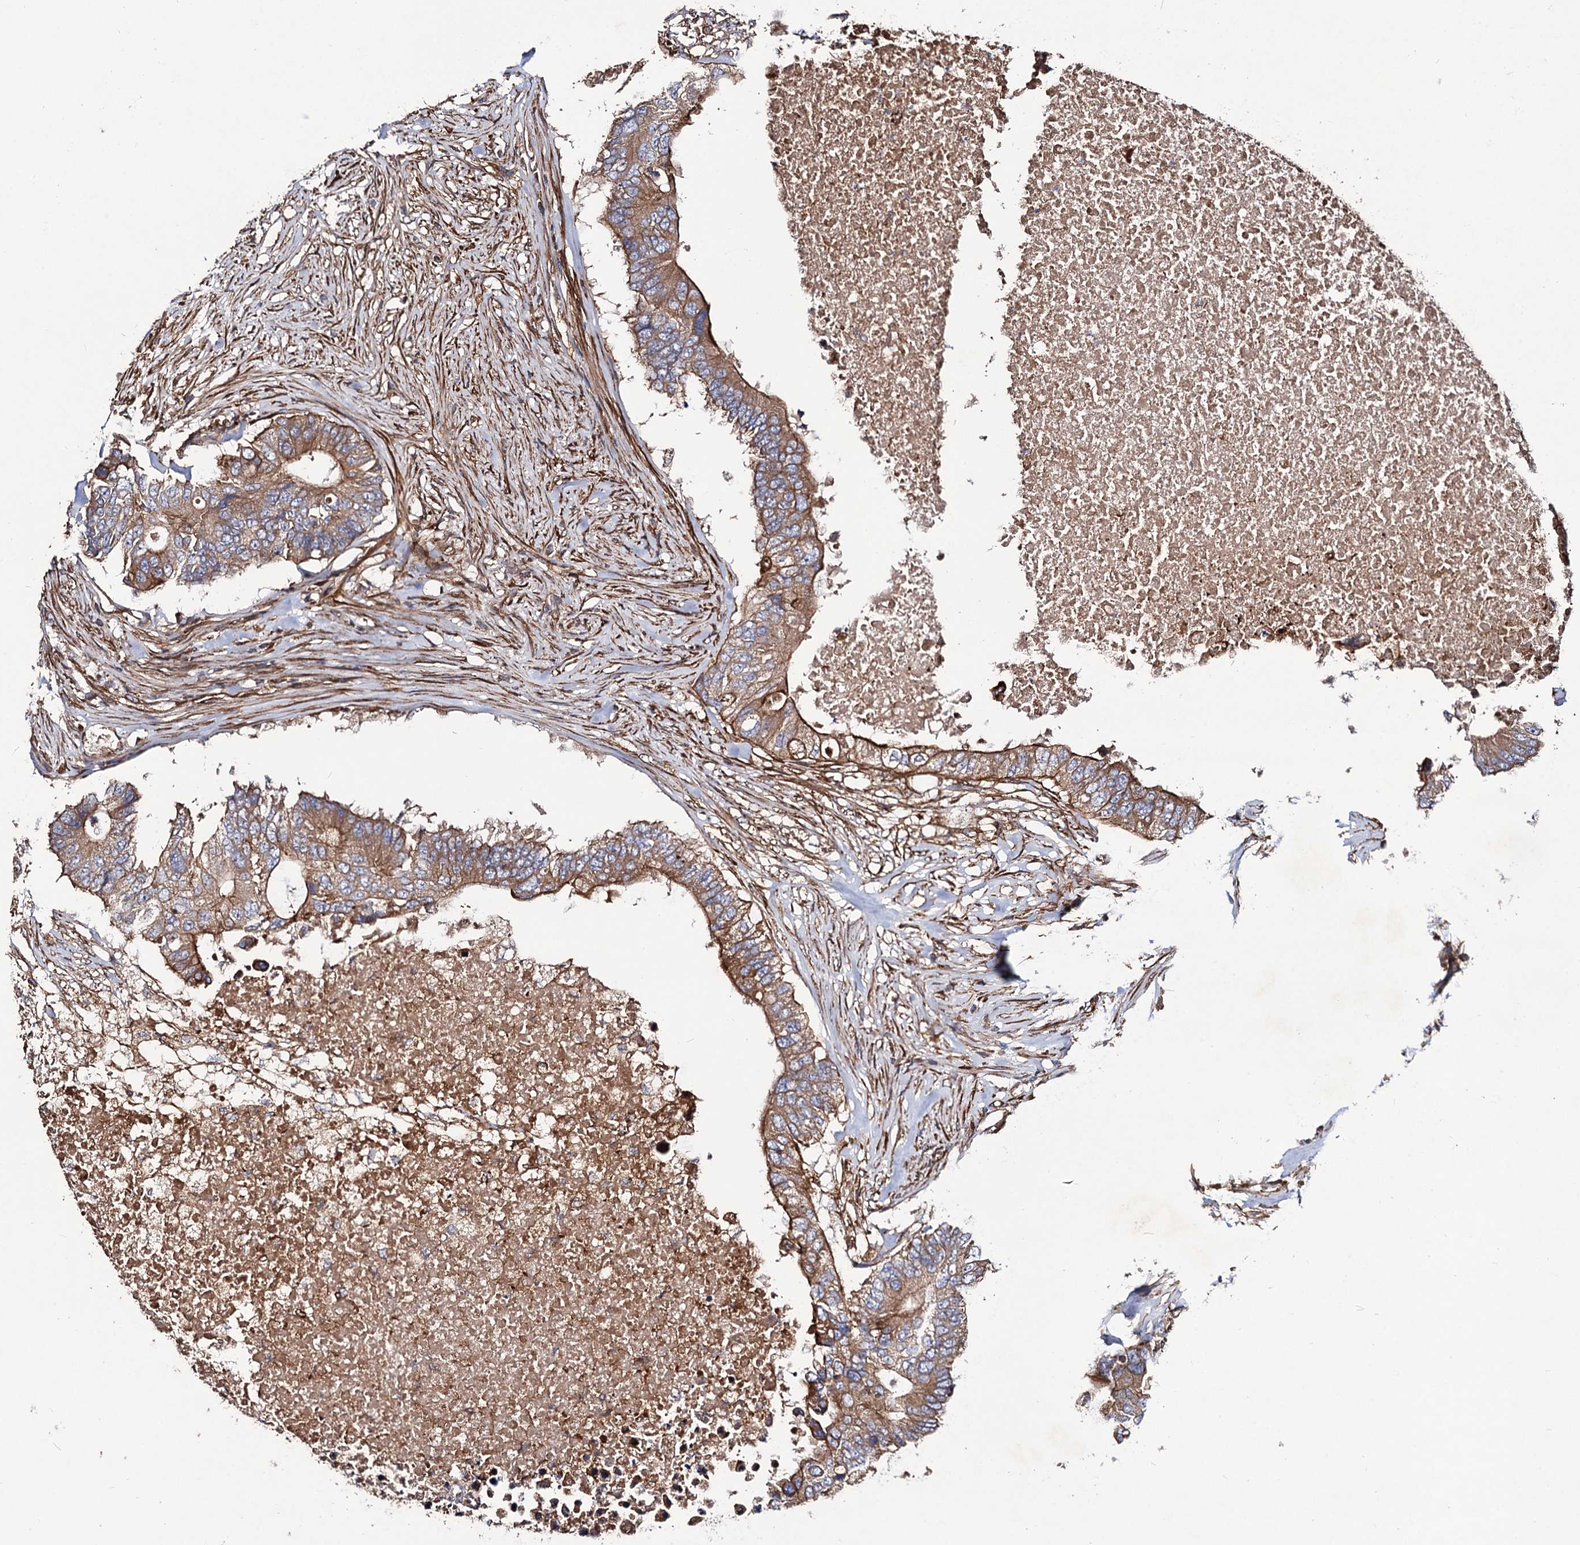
{"staining": {"intensity": "moderate", "quantity": ">75%", "location": "cytoplasmic/membranous"}, "tissue": "colorectal cancer", "cell_type": "Tumor cells", "image_type": "cancer", "snomed": [{"axis": "morphology", "description": "Adenocarcinoma, NOS"}, {"axis": "topography", "description": "Colon"}], "caption": "The immunohistochemical stain labels moderate cytoplasmic/membranous positivity in tumor cells of colorectal cancer (adenocarcinoma) tissue. Nuclei are stained in blue.", "gene": "CIP2A", "patient": {"sex": "male", "age": 71}}